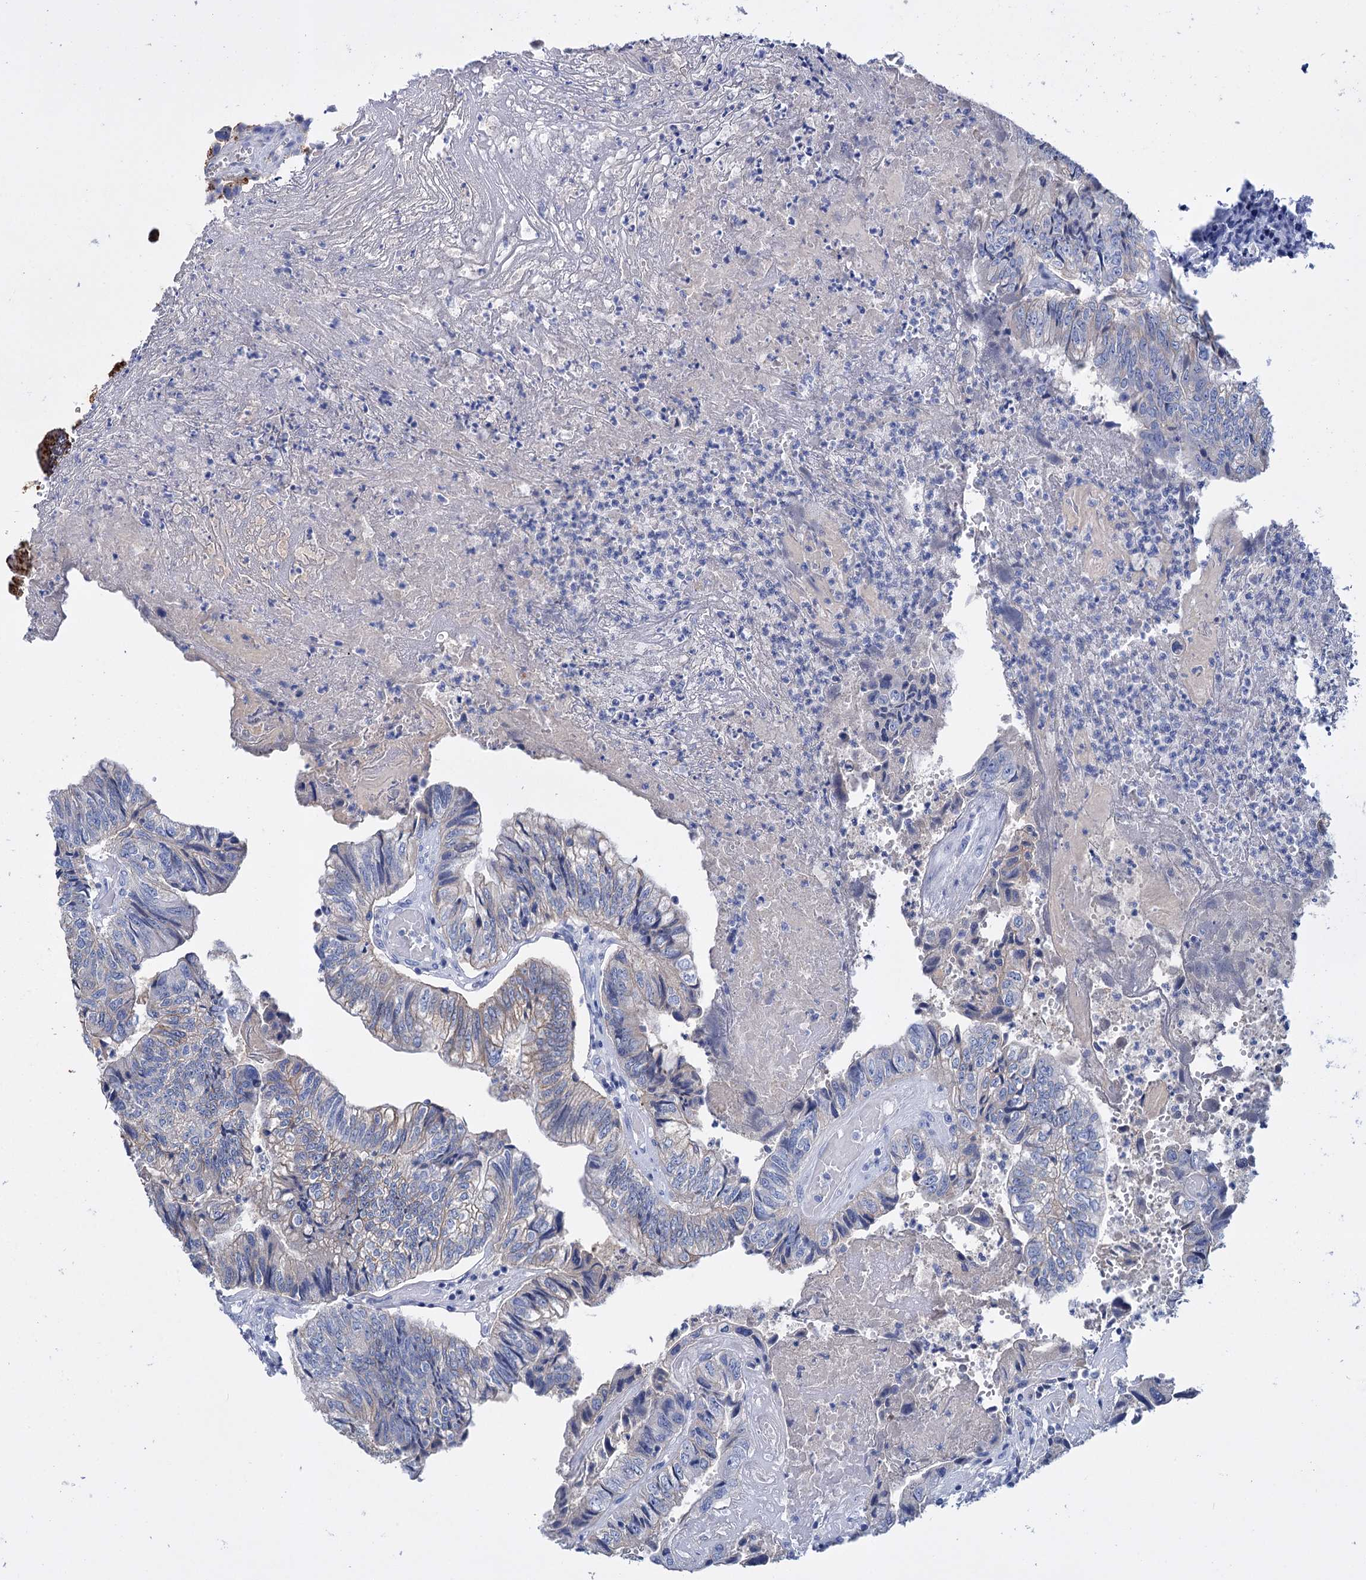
{"staining": {"intensity": "weak", "quantity": "<25%", "location": "cytoplasmic/membranous"}, "tissue": "colorectal cancer", "cell_type": "Tumor cells", "image_type": "cancer", "snomed": [{"axis": "morphology", "description": "Adenocarcinoma, NOS"}, {"axis": "topography", "description": "Colon"}], "caption": "Immunohistochemical staining of colorectal cancer (adenocarcinoma) reveals no significant expression in tumor cells.", "gene": "FBXW12", "patient": {"sex": "female", "age": 67}}